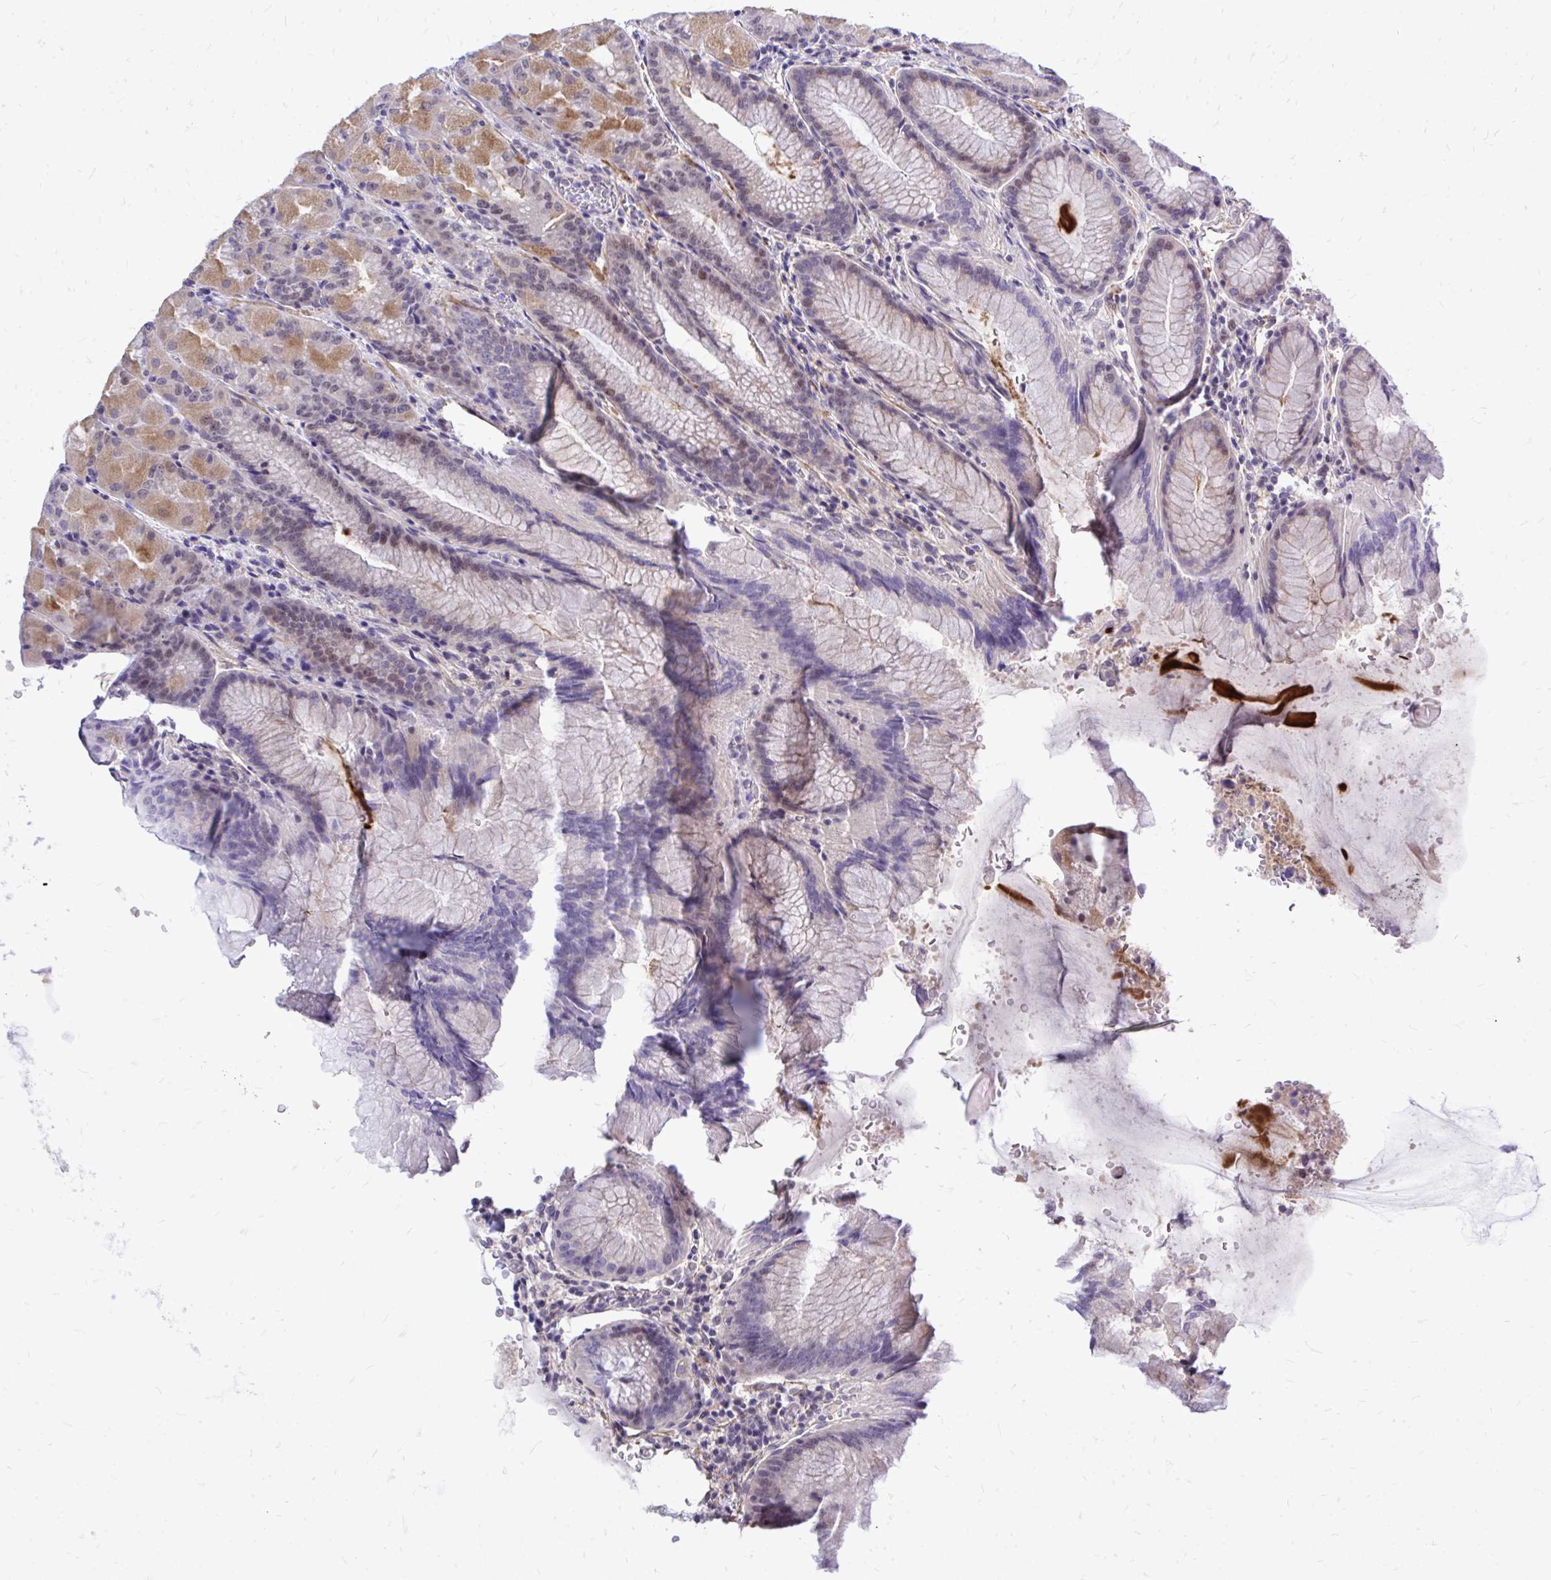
{"staining": {"intensity": "moderate", "quantity": "<25%", "location": "cytoplasmic/membranous,nuclear"}, "tissue": "stomach", "cell_type": "Glandular cells", "image_type": "normal", "snomed": [{"axis": "morphology", "description": "Normal tissue, NOS"}, {"axis": "topography", "description": "Stomach, upper"}, {"axis": "topography", "description": "Stomach"}], "caption": "About <25% of glandular cells in normal human stomach show moderate cytoplasmic/membranous,nuclear protein staining as visualized by brown immunohistochemical staining.", "gene": "ZBTB25", "patient": {"sex": "male", "age": 48}}